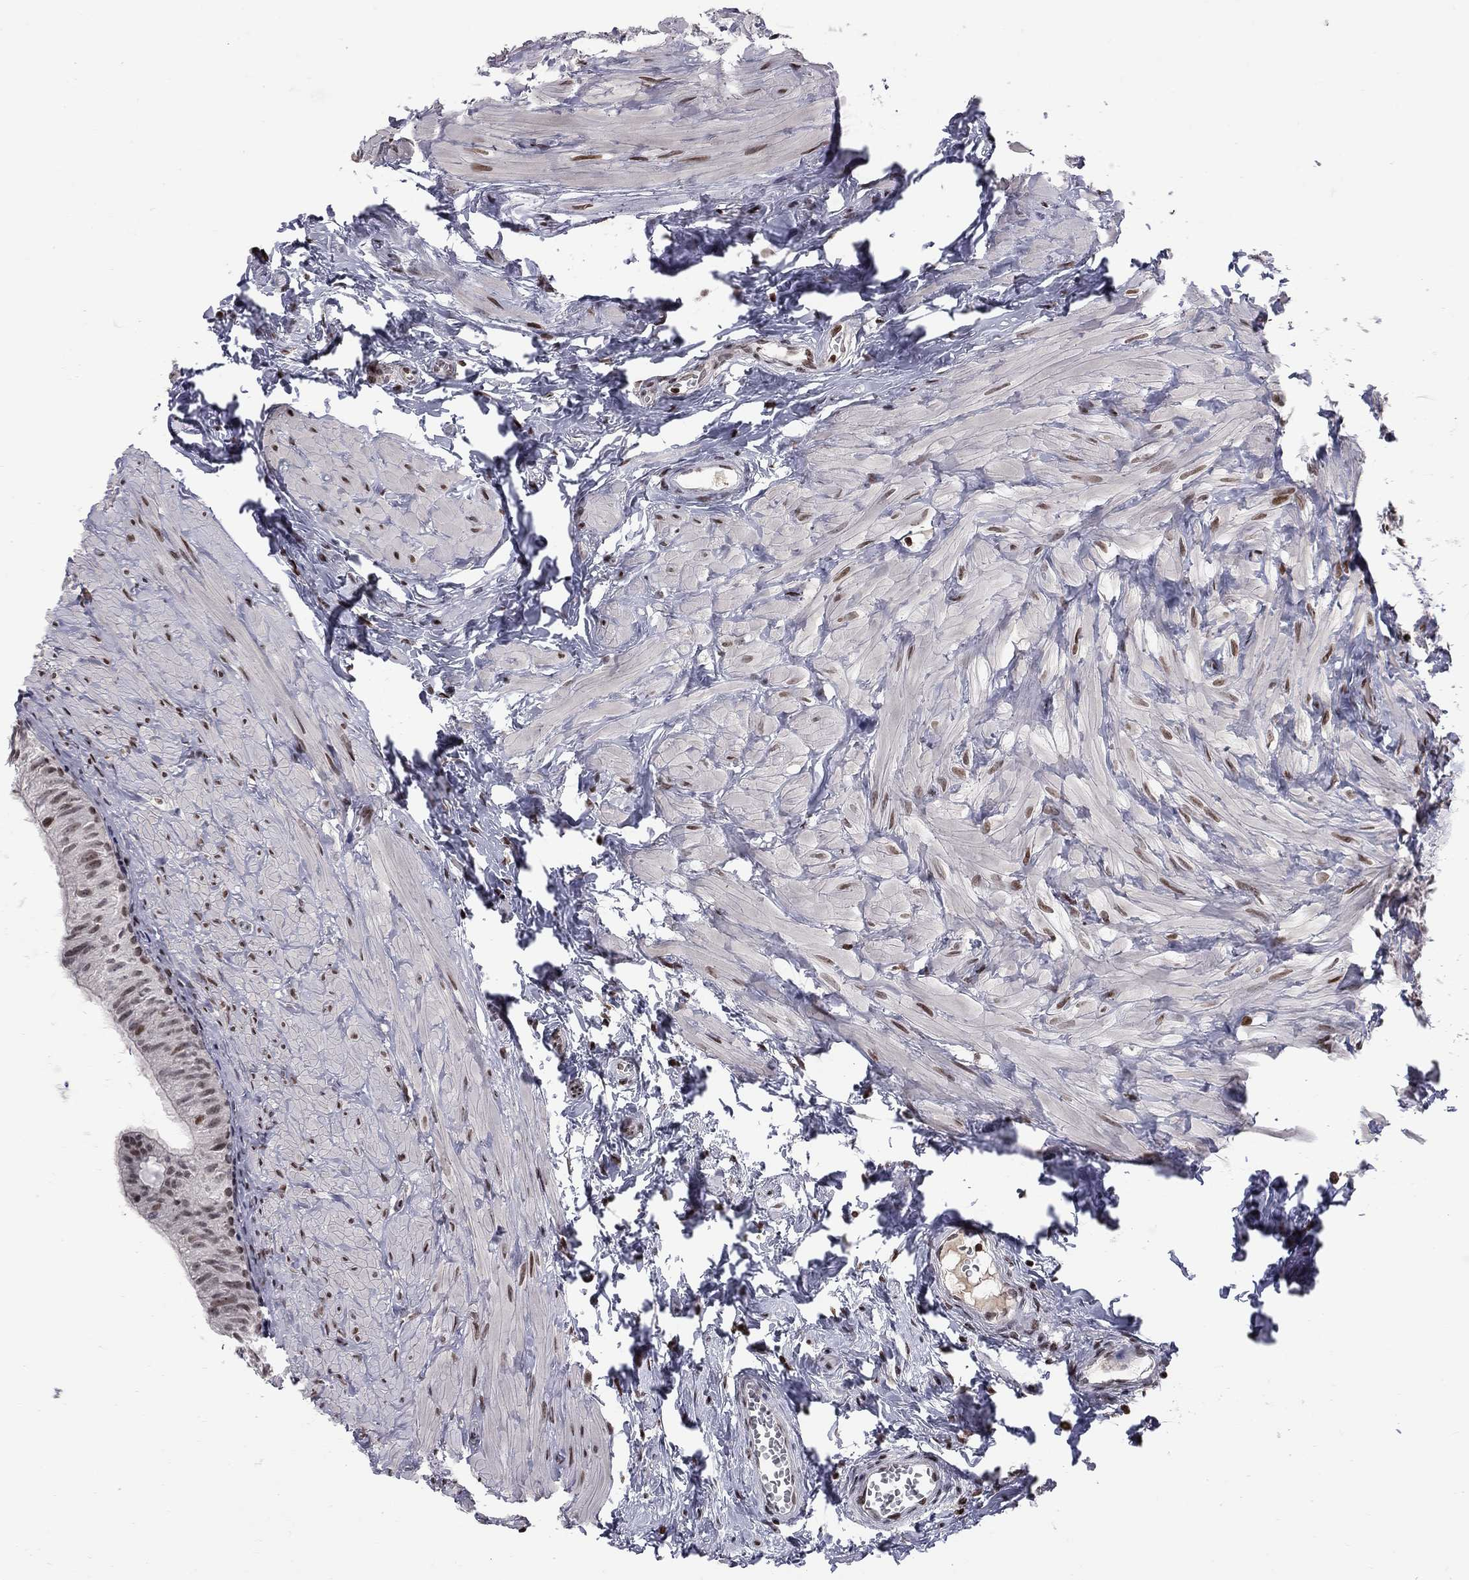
{"staining": {"intensity": "moderate", "quantity": "<25%", "location": "nuclear"}, "tissue": "epididymis", "cell_type": "Glandular cells", "image_type": "normal", "snomed": [{"axis": "morphology", "description": "Normal tissue, NOS"}, {"axis": "topography", "description": "Epididymis"}], "caption": "Moderate nuclear protein positivity is seen in about <25% of glandular cells in epididymis. (Stains: DAB (3,3'-diaminobenzidine) in brown, nuclei in blue, Microscopy: brightfield microscopy at high magnification).", "gene": "RNASEH2C", "patient": {"sex": "male", "age": 32}}